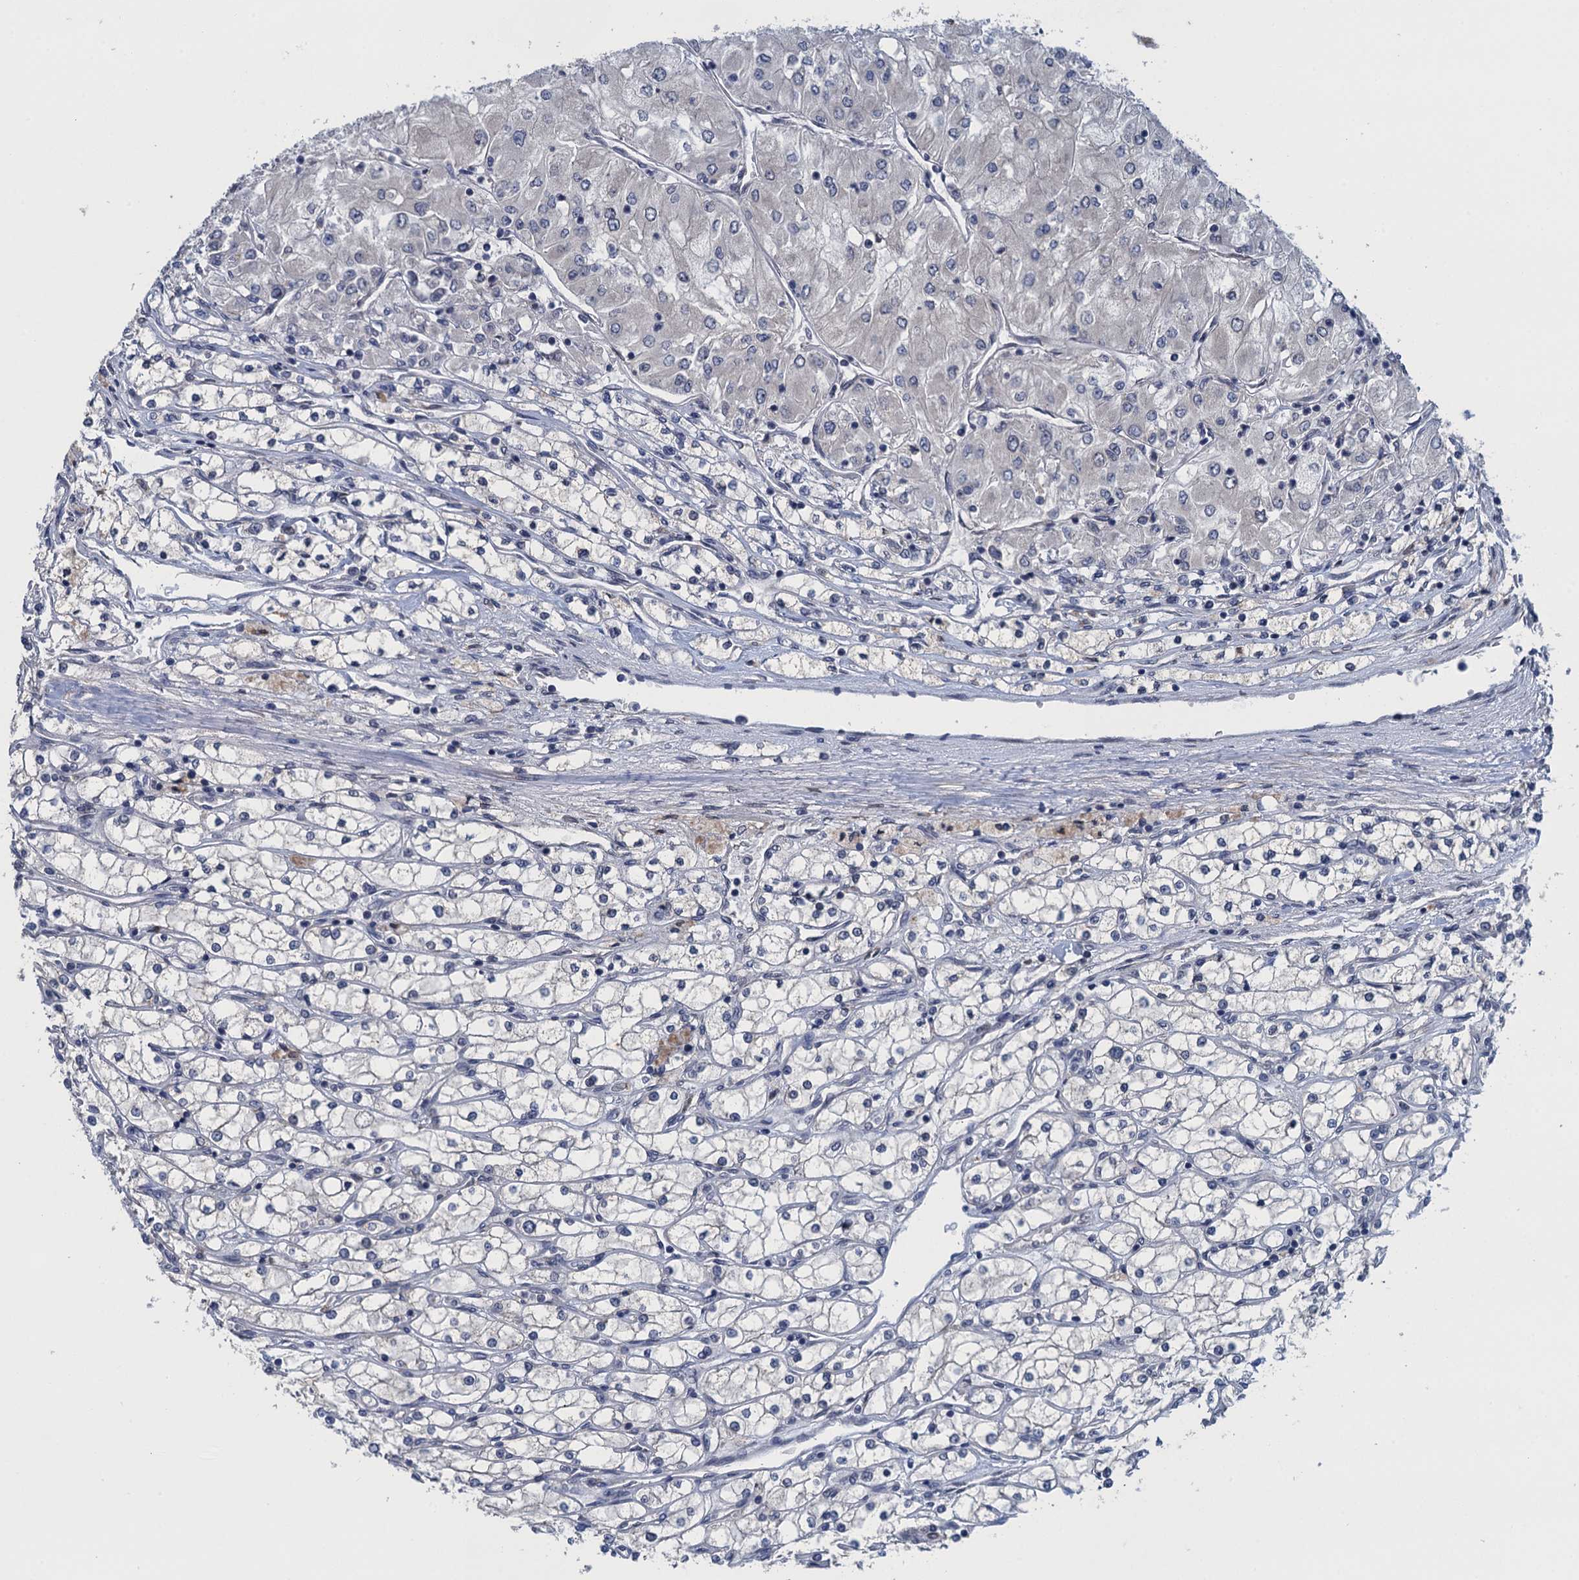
{"staining": {"intensity": "negative", "quantity": "none", "location": "none"}, "tissue": "renal cancer", "cell_type": "Tumor cells", "image_type": "cancer", "snomed": [{"axis": "morphology", "description": "Adenocarcinoma, NOS"}, {"axis": "topography", "description": "Kidney"}], "caption": "Tumor cells show no significant protein expression in renal cancer. (DAB (3,3'-diaminobenzidine) IHC with hematoxylin counter stain).", "gene": "CTU2", "patient": {"sex": "male", "age": 80}}